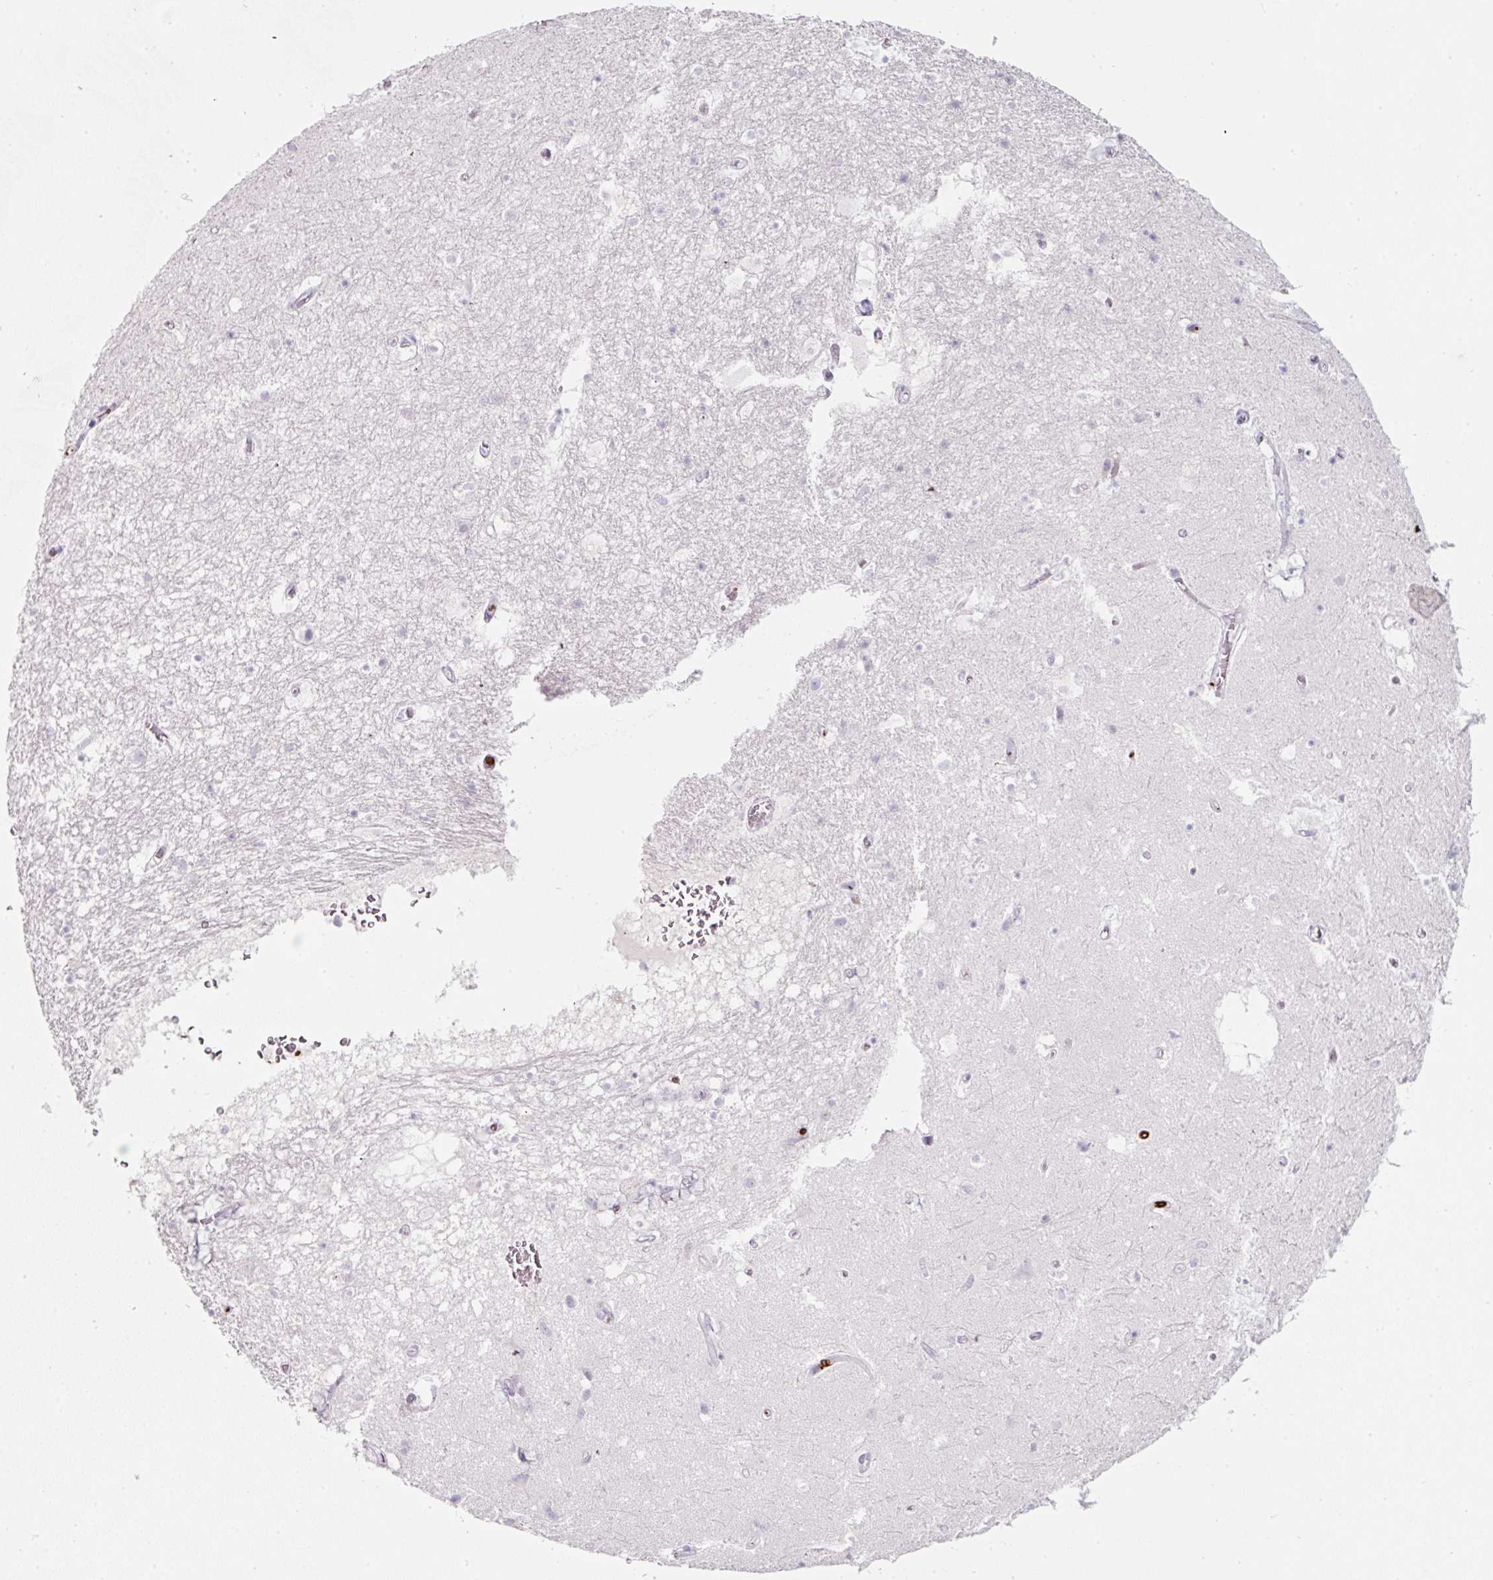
{"staining": {"intensity": "negative", "quantity": "none", "location": "none"}, "tissue": "hippocampus", "cell_type": "Glial cells", "image_type": "normal", "snomed": [{"axis": "morphology", "description": "Normal tissue, NOS"}, {"axis": "topography", "description": "Hippocampus"}], "caption": "IHC micrograph of normal hippocampus: hippocampus stained with DAB demonstrates no significant protein positivity in glial cells. (DAB (3,3'-diaminobenzidine) immunohistochemistry visualized using brightfield microscopy, high magnification).", "gene": "SLC2A2", "patient": {"sex": "female", "age": 52}}